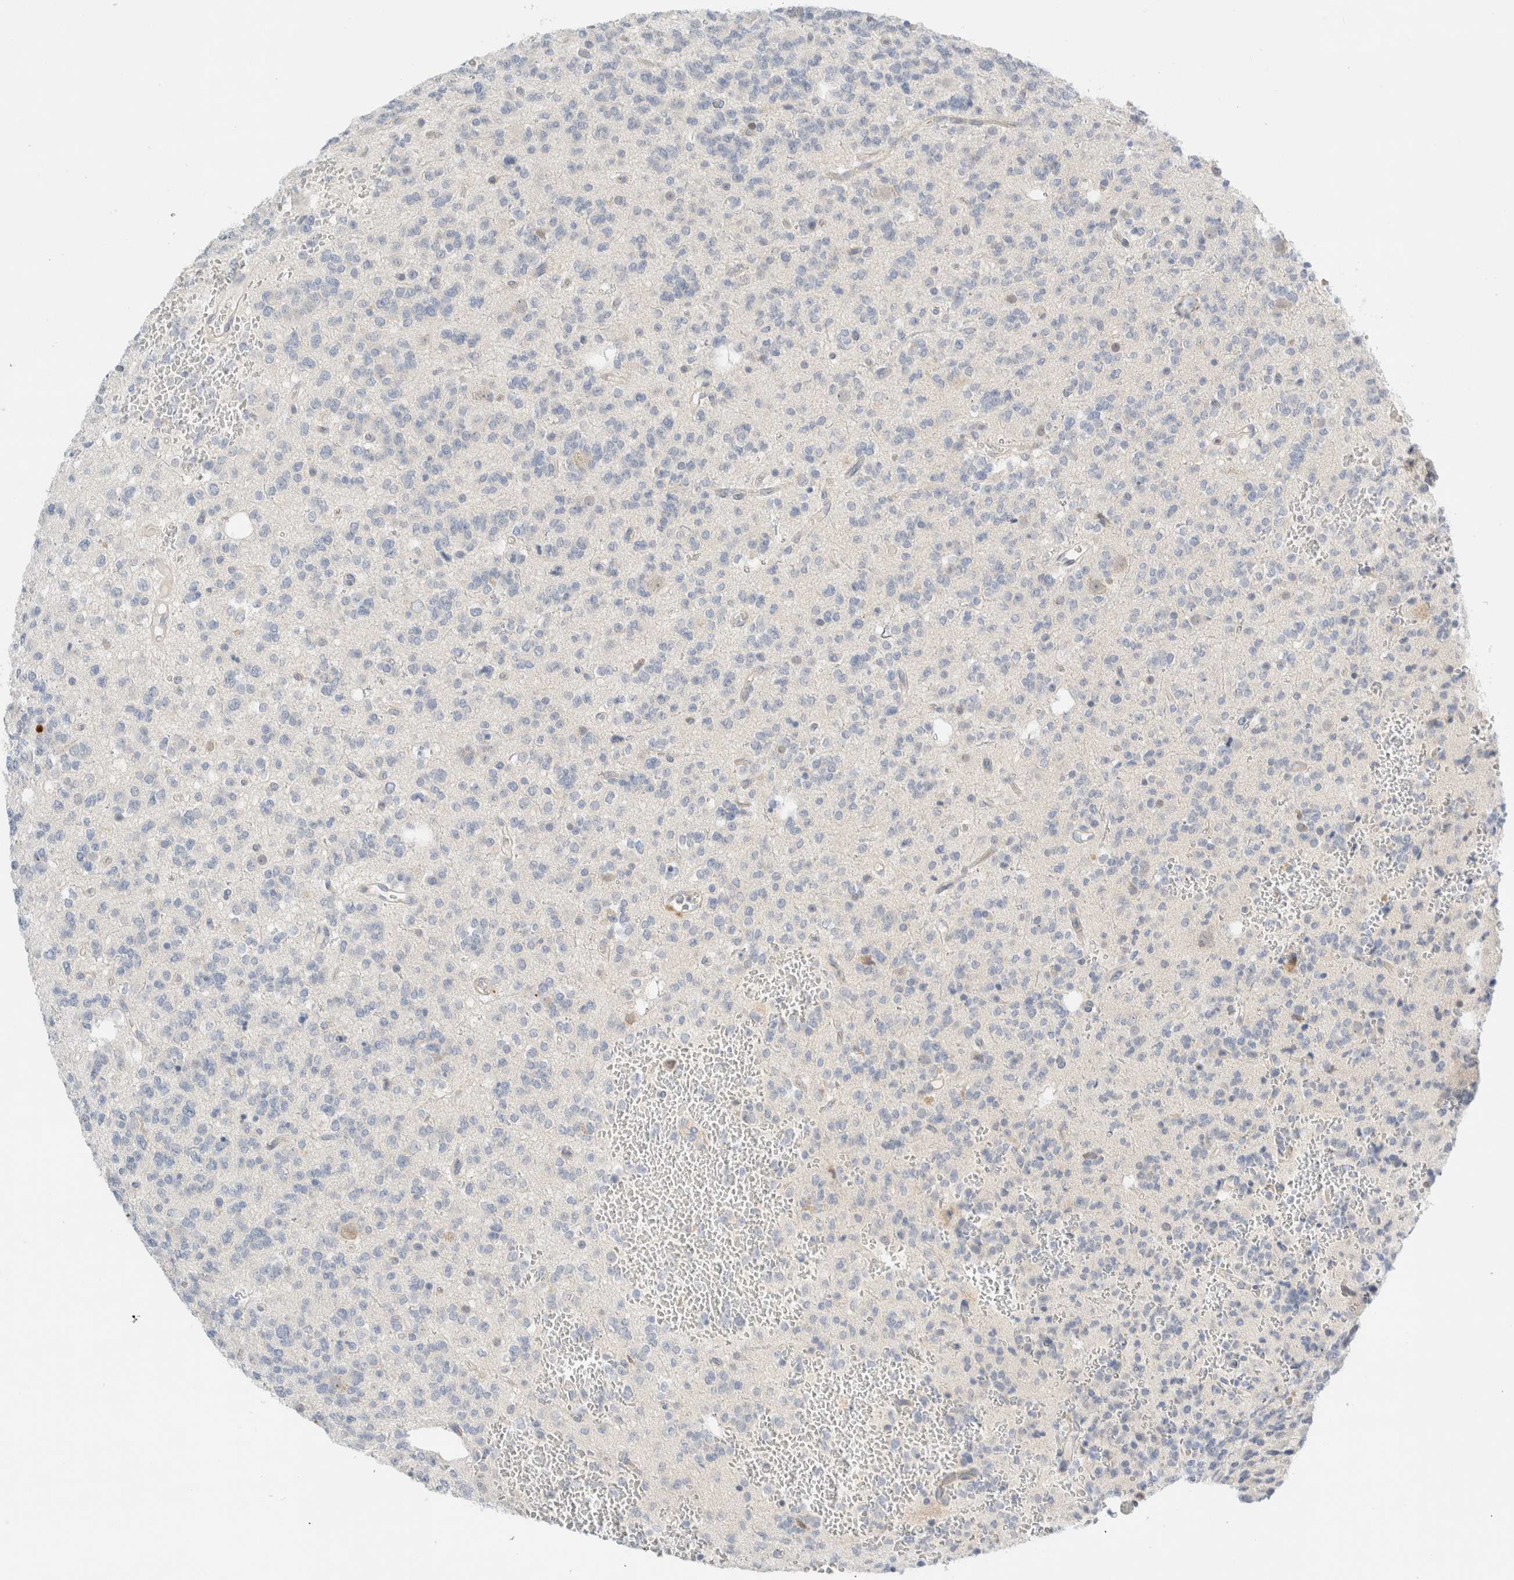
{"staining": {"intensity": "negative", "quantity": "none", "location": "none"}, "tissue": "glioma", "cell_type": "Tumor cells", "image_type": "cancer", "snomed": [{"axis": "morphology", "description": "Glioma, malignant, Low grade"}, {"axis": "topography", "description": "Brain"}], "caption": "Micrograph shows no significant protein expression in tumor cells of glioma. (DAB (3,3'-diaminobenzidine) IHC with hematoxylin counter stain).", "gene": "SDR16C5", "patient": {"sex": "male", "age": 38}}